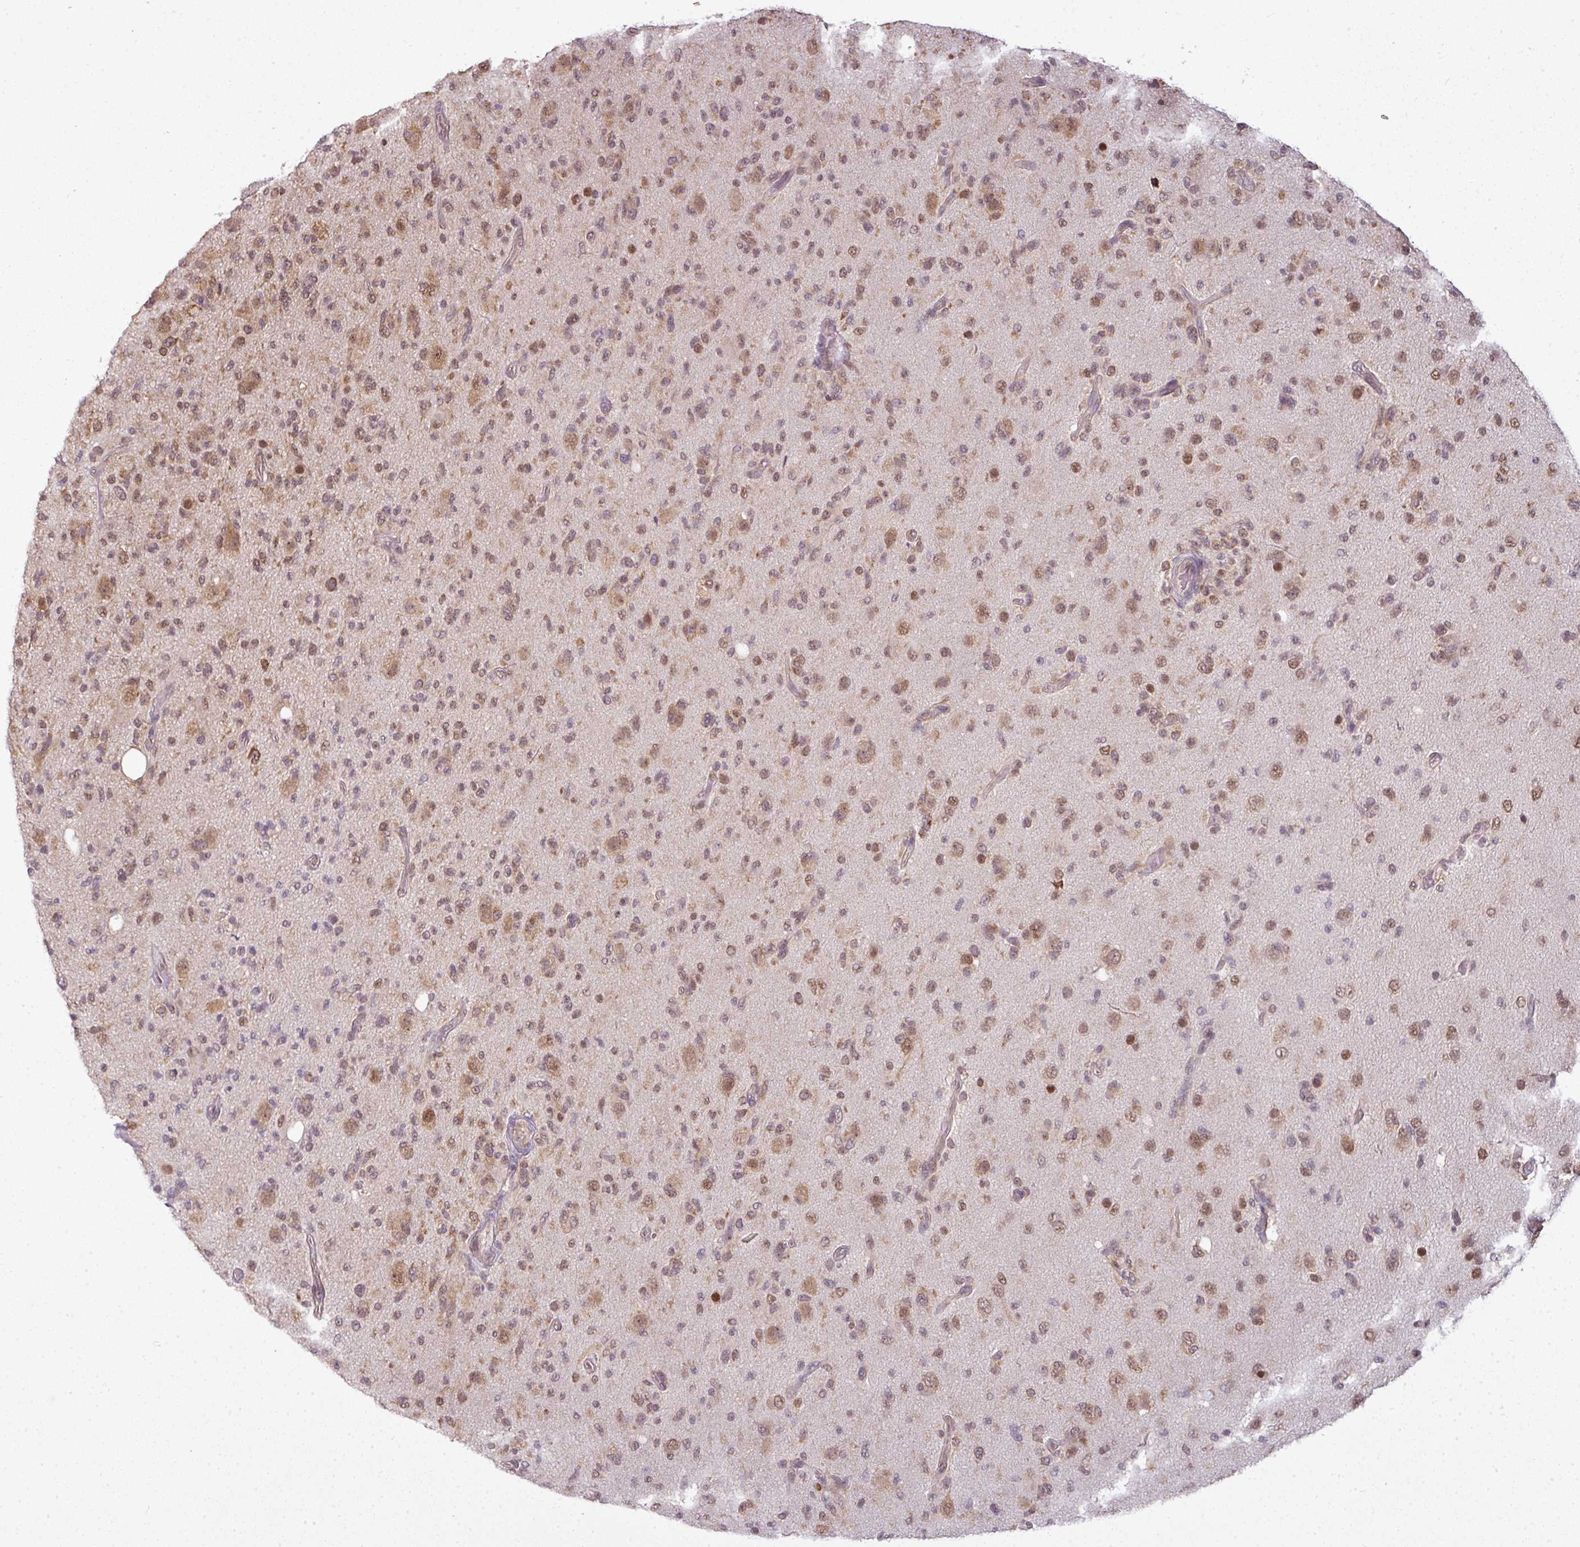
{"staining": {"intensity": "moderate", "quantity": ">75%", "location": "cytoplasmic/membranous,nuclear"}, "tissue": "glioma", "cell_type": "Tumor cells", "image_type": "cancer", "snomed": [{"axis": "morphology", "description": "Glioma, malignant, High grade"}, {"axis": "topography", "description": "Brain"}], "caption": "Human malignant glioma (high-grade) stained for a protein (brown) displays moderate cytoplasmic/membranous and nuclear positive expression in approximately >75% of tumor cells.", "gene": "RBM4B", "patient": {"sex": "female", "age": 67}}